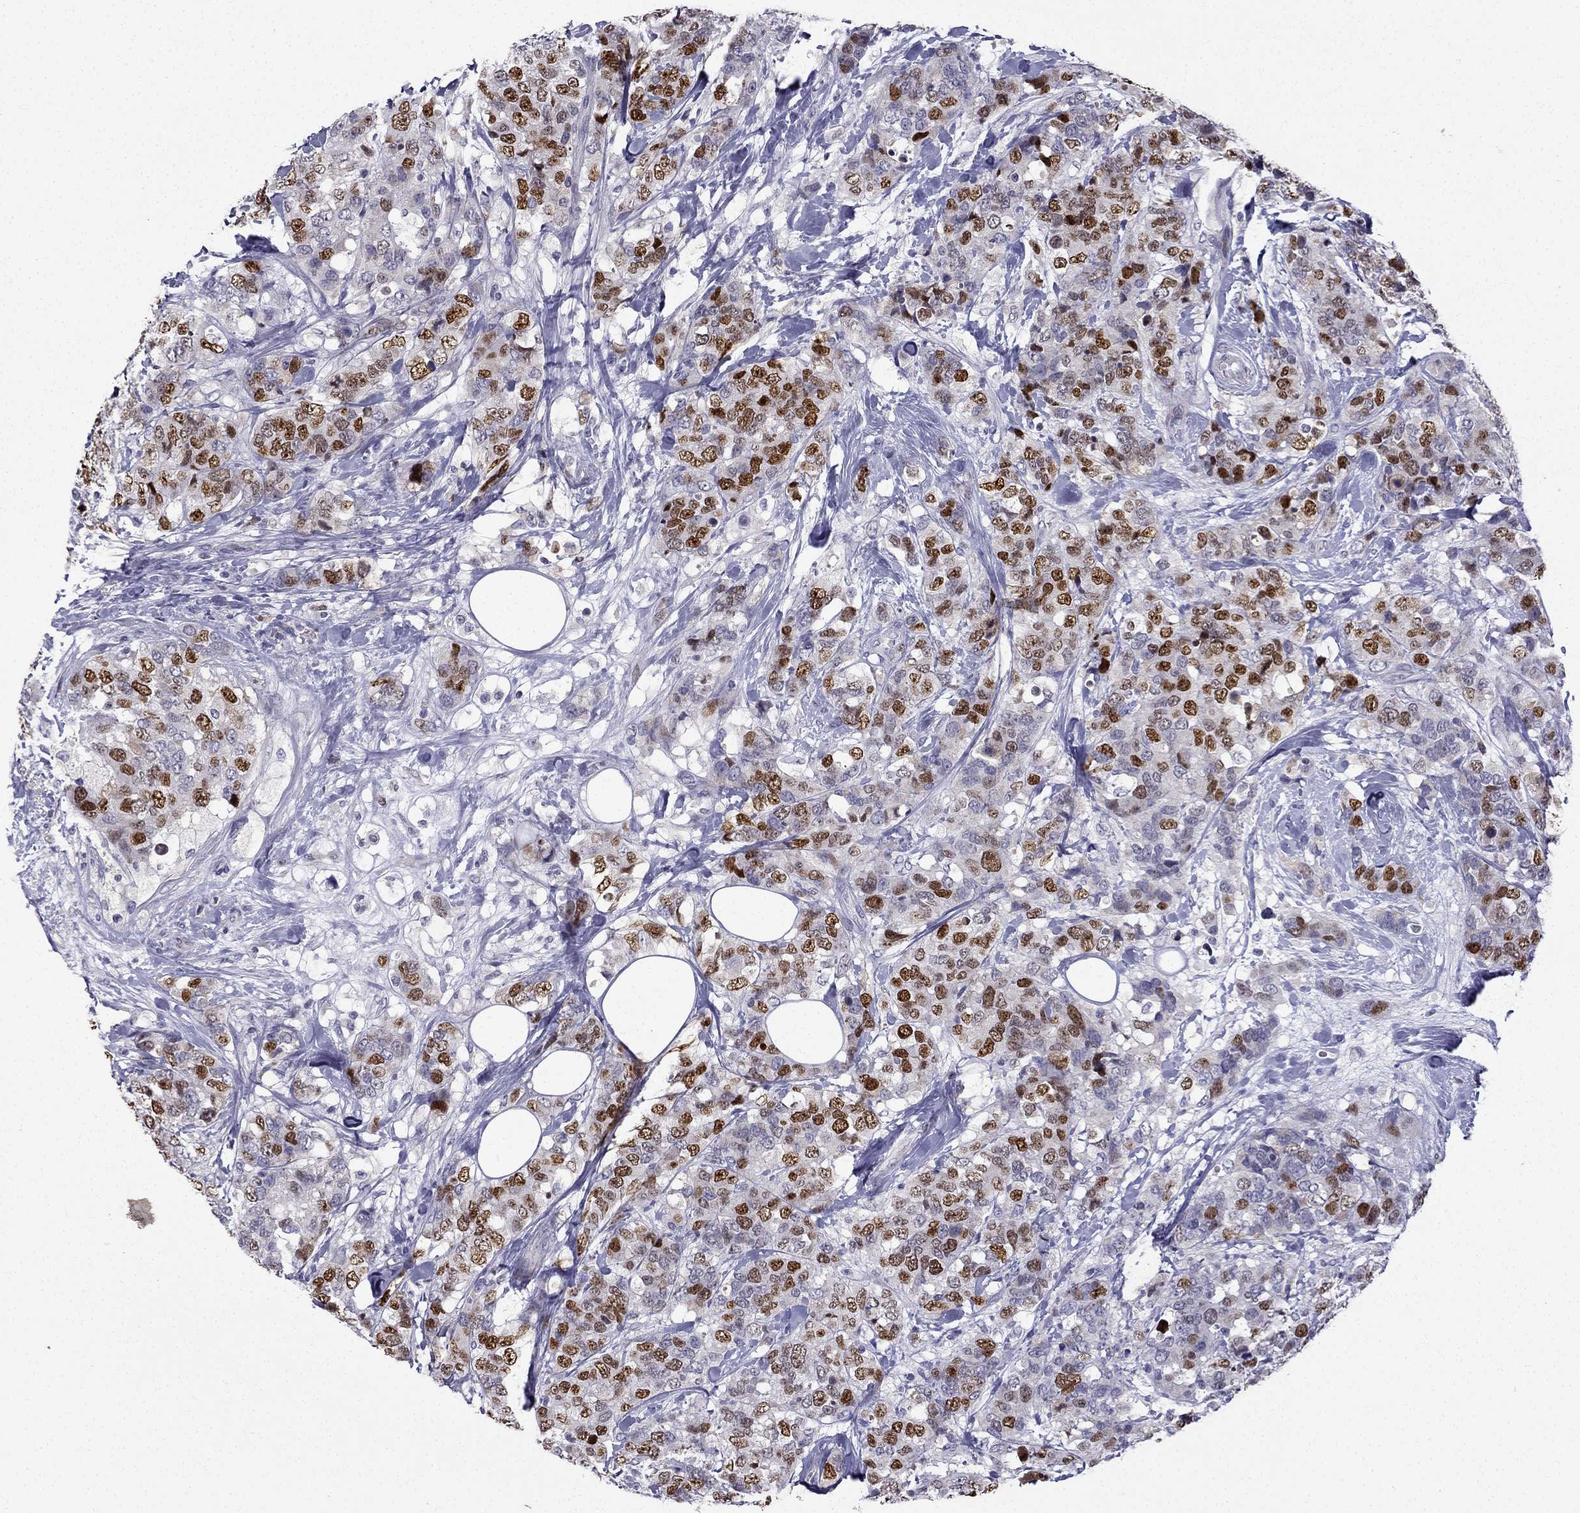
{"staining": {"intensity": "strong", "quantity": "25%-75%", "location": "nuclear"}, "tissue": "breast cancer", "cell_type": "Tumor cells", "image_type": "cancer", "snomed": [{"axis": "morphology", "description": "Lobular carcinoma"}, {"axis": "topography", "description": "Breast"}], "caption": "Immunohistochemistry photomicrograph of neoplastic tissue: breast cancer stained using immunohistochemistry (IHC) exhibits high levels of strong protein expression localized specifically in the nuclear of tumor cells, appearing as a nuclear brown color.", "gene": "UHRF1", "patient": {"sex": "female", "age": 59}}